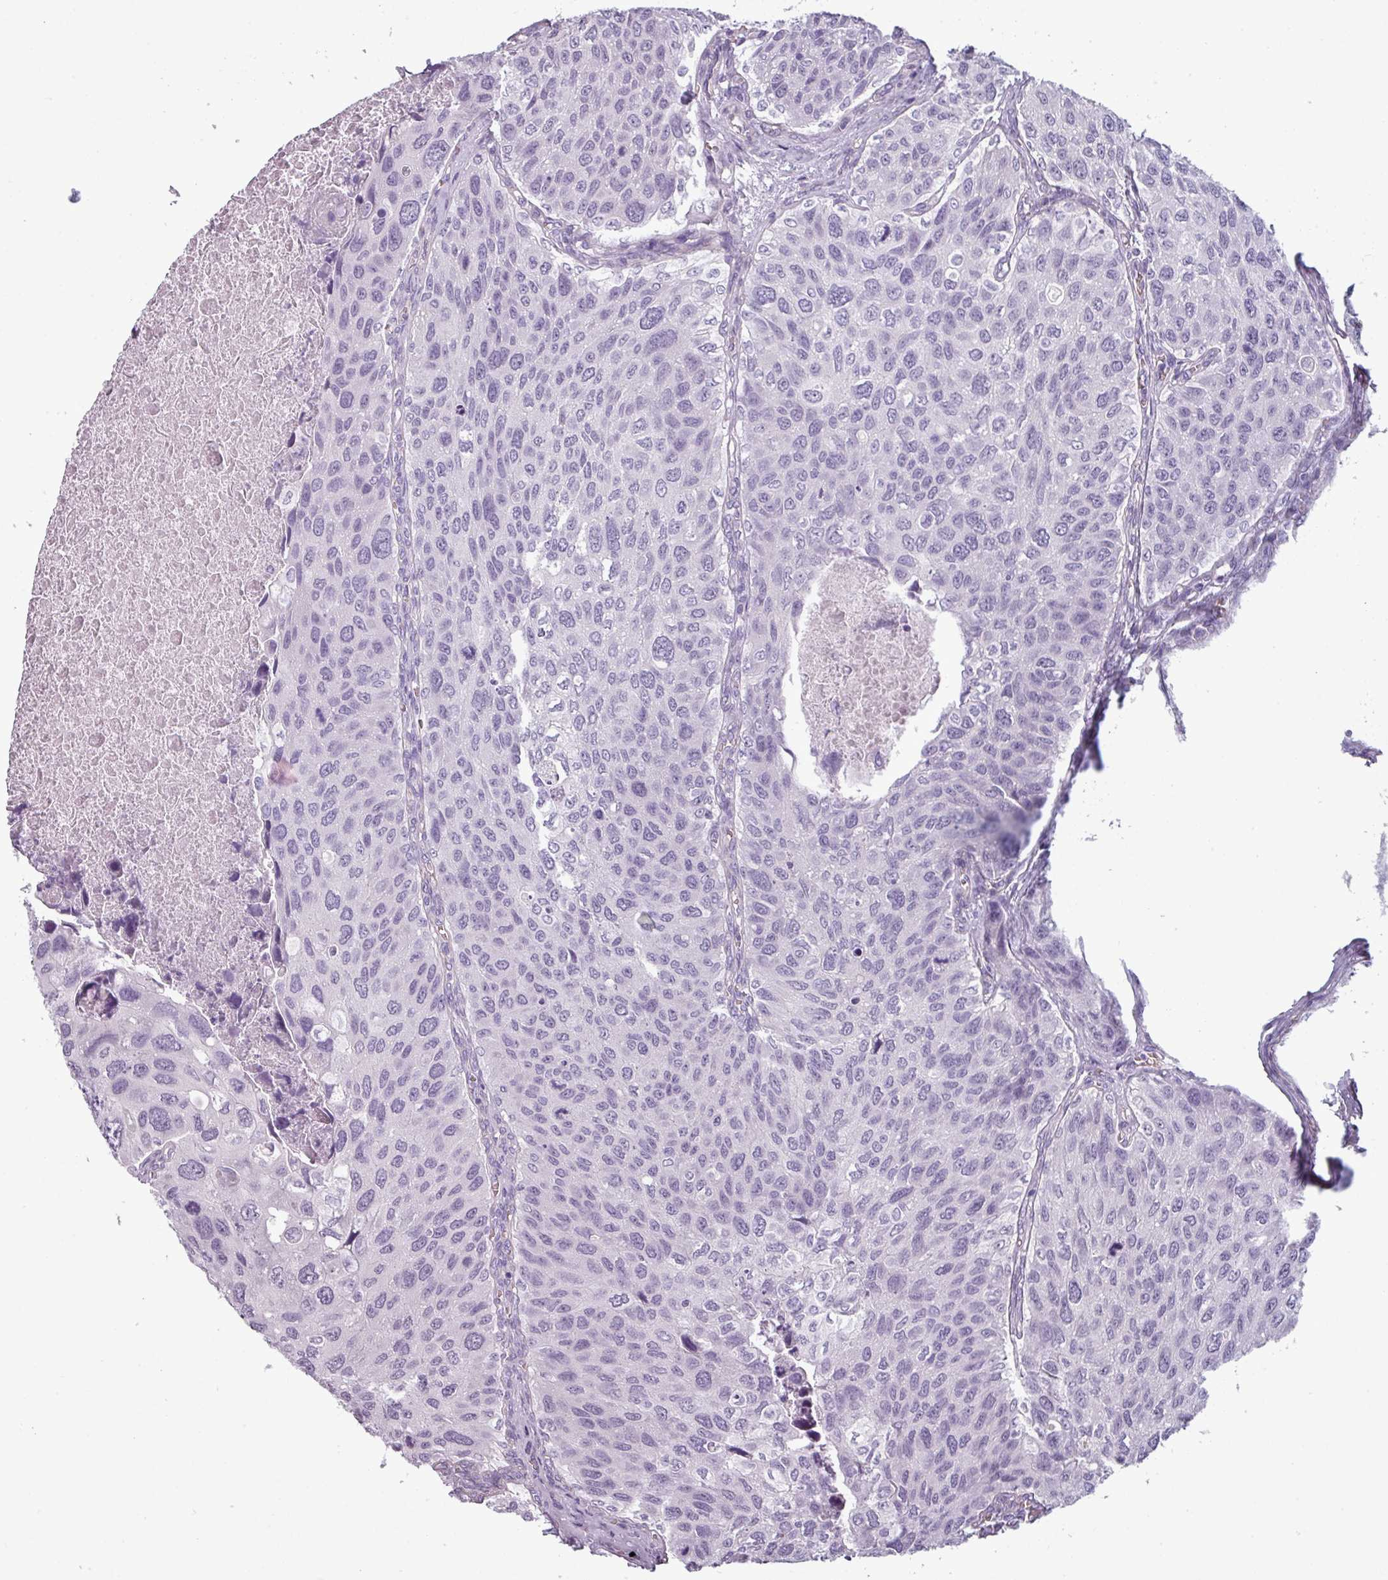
{"staining": {"intensity": "negative", "quantity": "none", "location": "none"}, "tissue": "urothelial cancer", "cell_type": "Tumor cells", "image_type": "cancer", "snomed": [{"axis": "morphology", "description": "Urothelial carcinoma, NOS"}, {"axis": "topography", "description": "Urinary bladder"}], "caption": "There is no significant staining in tumor cells of urothelial cancer.", "gene": "AREL1", "patient": {"sex": "male", "age": 80}}